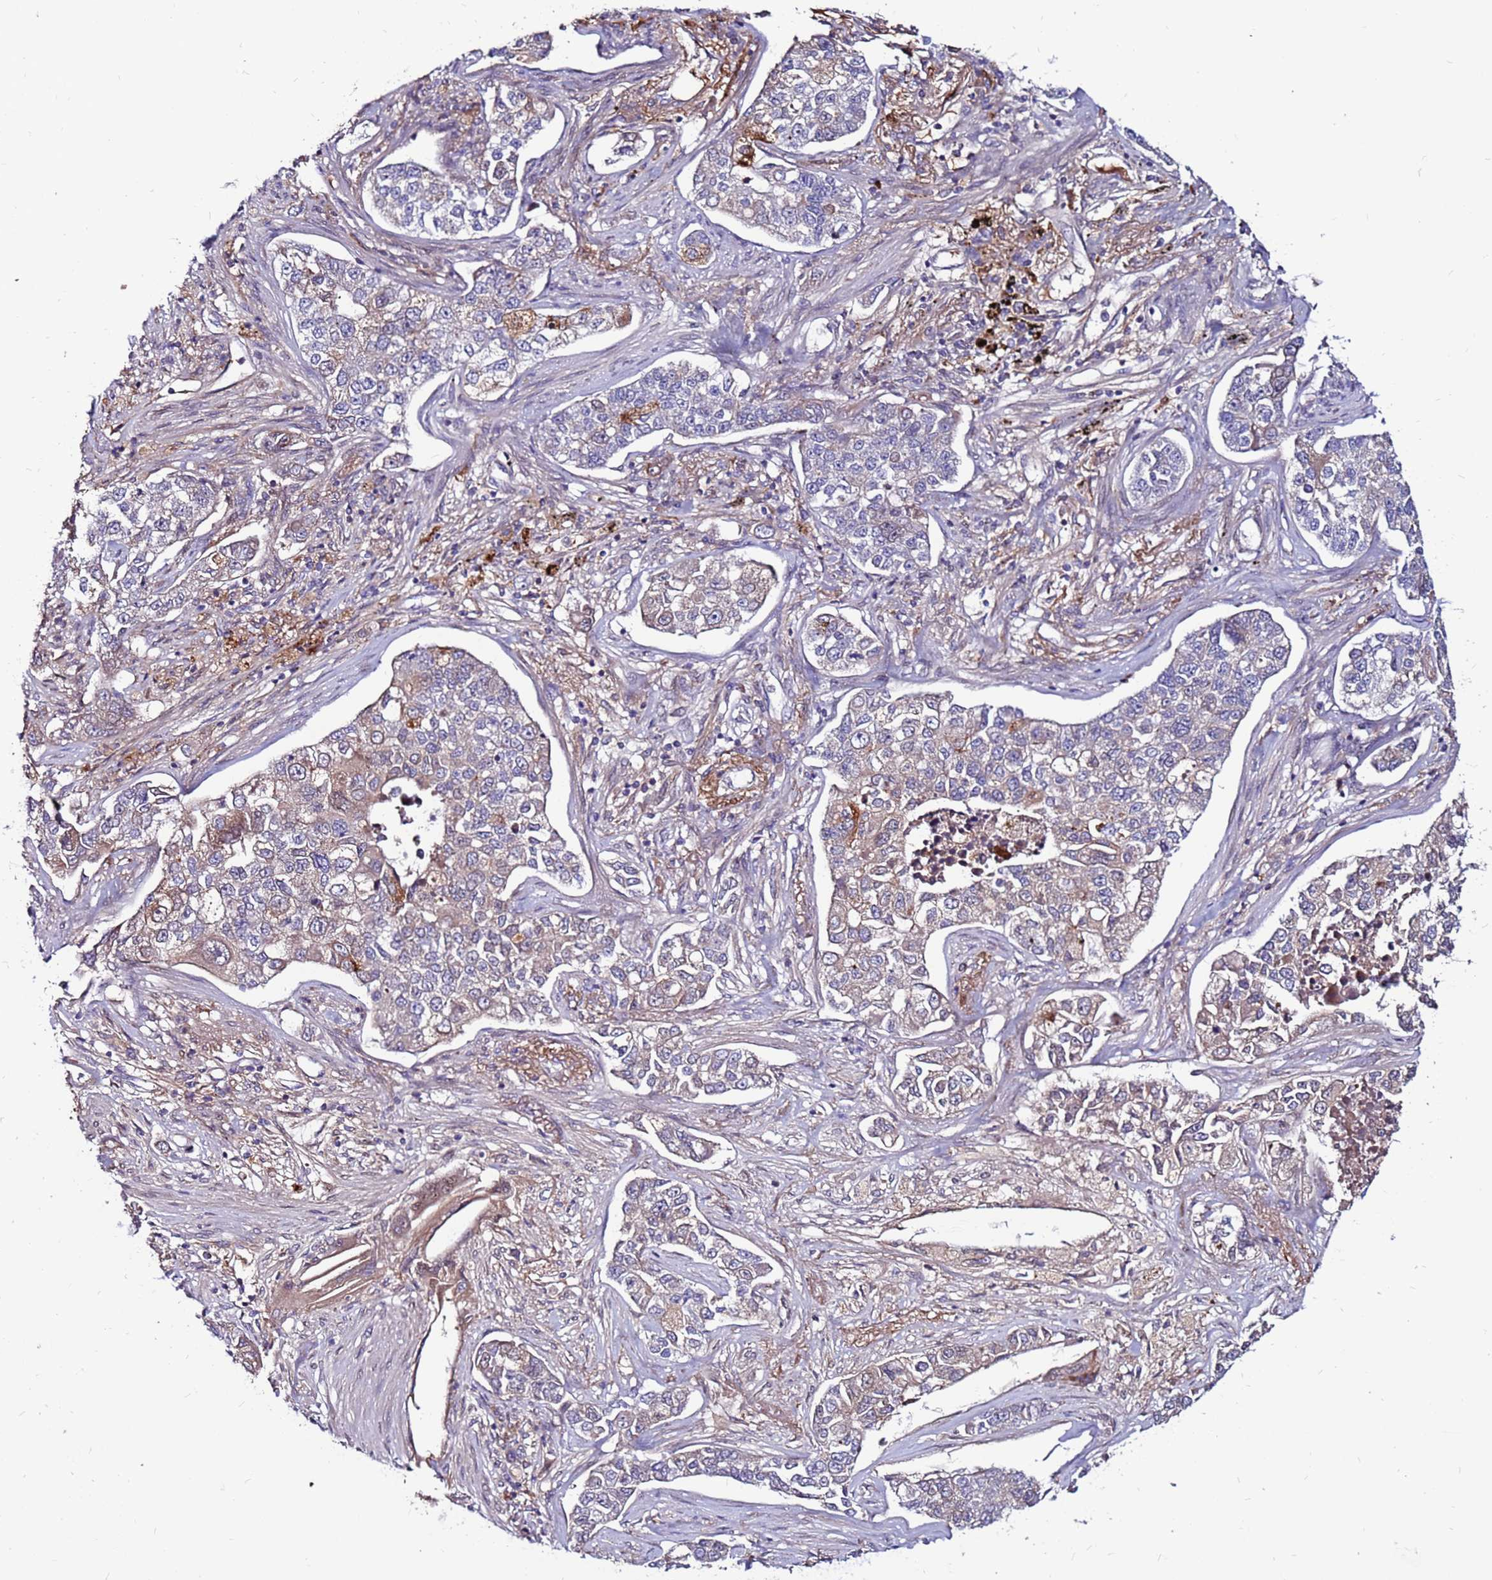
{"staining": {"intensity": "weak", "quantity": "<25%", "location": "cytoplasmic/membranous"}, "tissue": "lung cancer", "cell_type": "Tumor cells", "image_type": "cancer", "snomed": [{"axis": "morphology", "description": "Adenocarcinoma, NOS"}, {"axis": "topography", "description": "Lung"}], "caption": "There is no significant positivity in tumor cells of lung adenocarcinoma. (Stains: DAB (3,3'-diaminobenzidine) immunohistochemistry (IHC) with hematoxylin counter stain, Microscopy: brightfield microscopy at high magnification).", "gene": "CCDC71", "patient": {"sex": "male", "age": 49}}